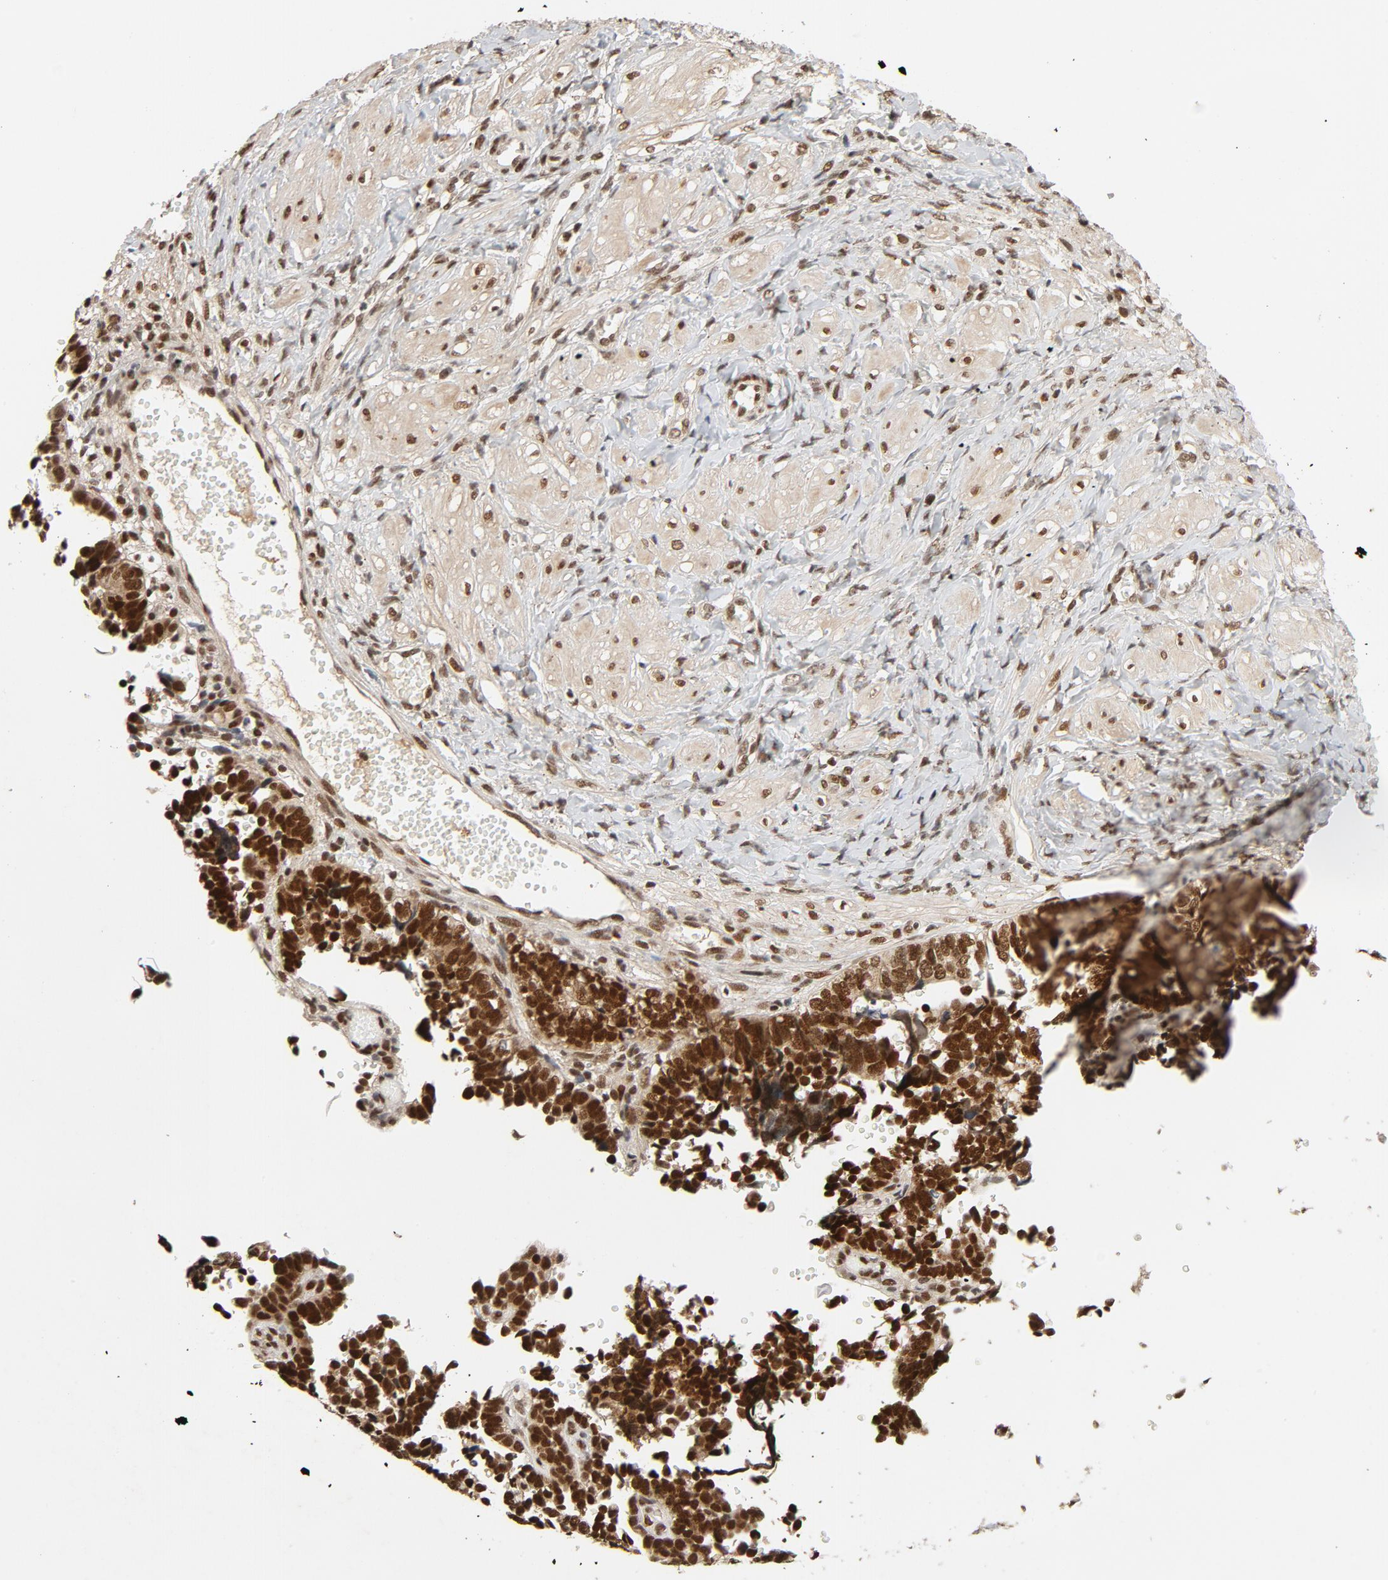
{"staining": {"intensity": "strong", "quantity": ">75%", "location": "nuclear"}, "tissue": "ovarian cancer", "cell_type": "Tumor cells", "image_type": "cancer", "snomed": [{"axis": "morphology", "description": "Cystadenocarcinoma, serous, NOS"}, {"axis": "topography", "description": "Ovary"}], "caption": "A high amount of strong nuclear staining is appreciated in about >75% of tumor cells in ovarian serous cystadenocarcinoma tissue.", "gene": "SMARCD1", "patient": {"sex": "female", "age": 77}}